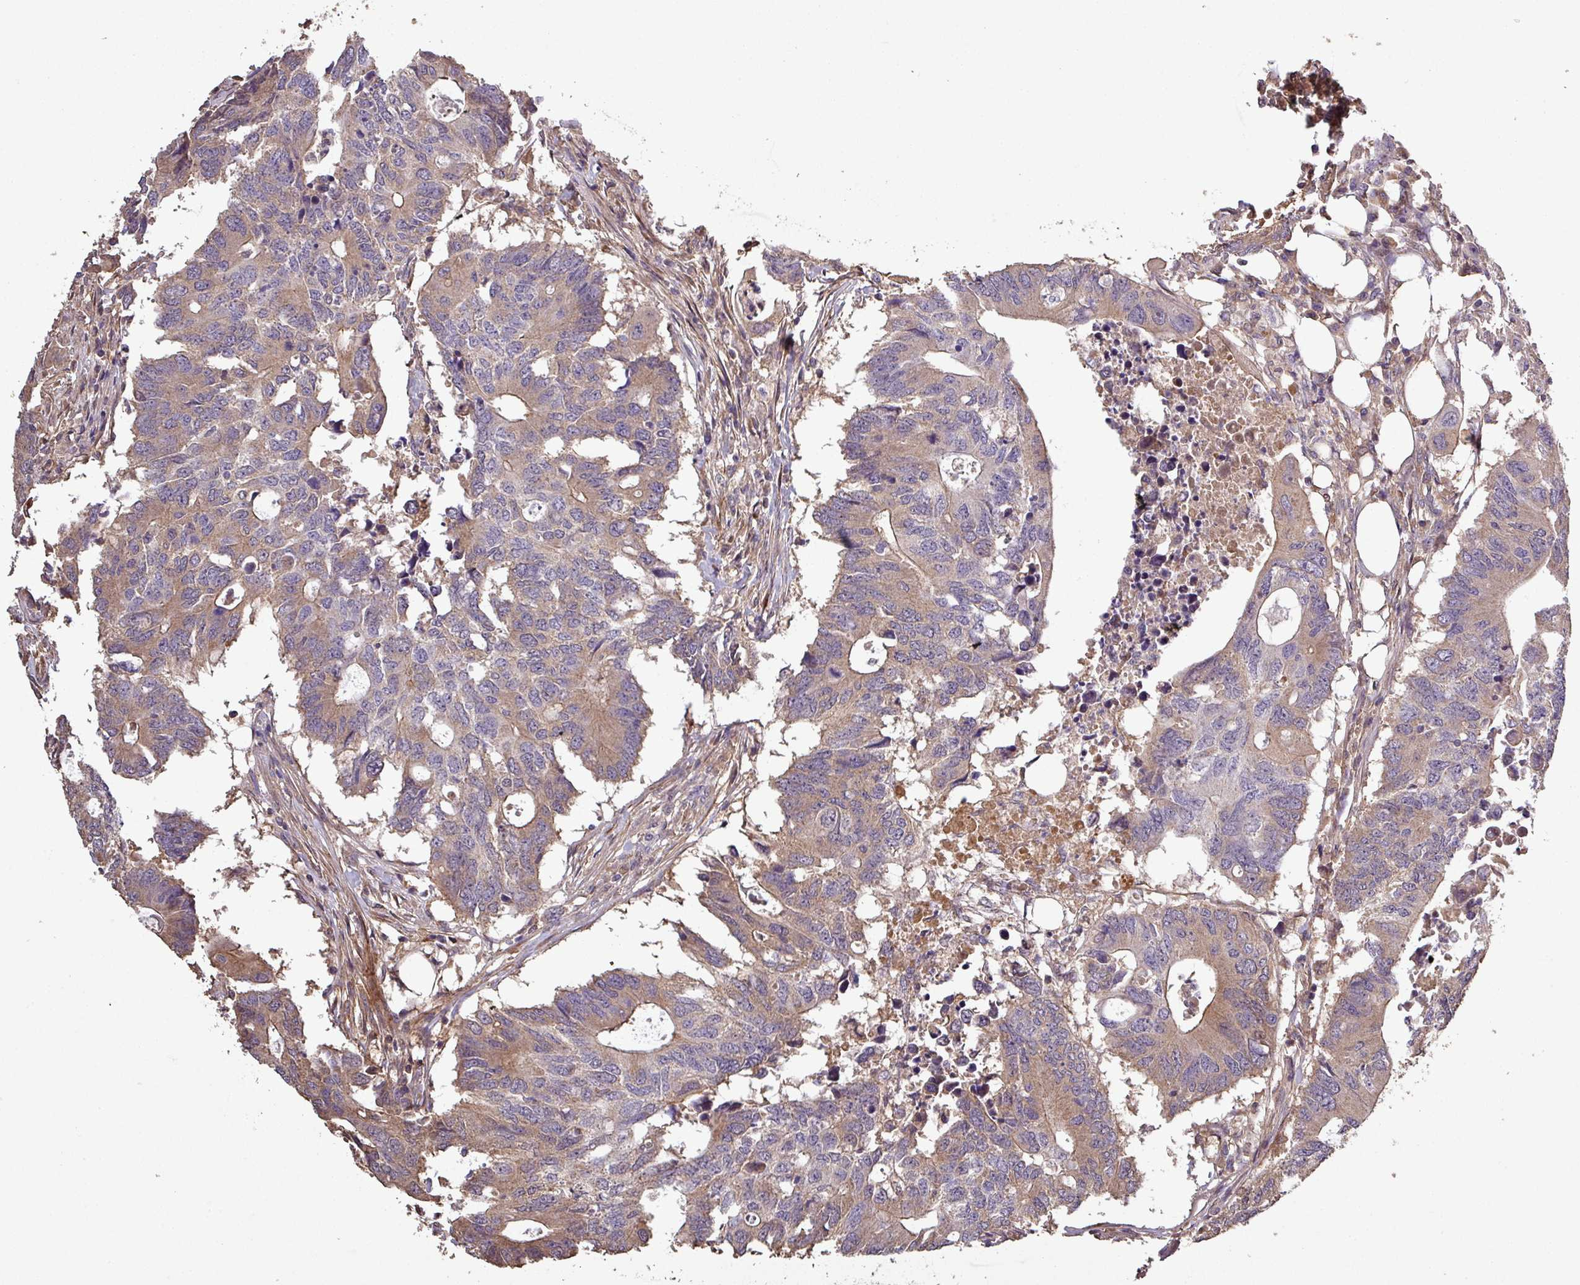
{"staining": {"intensity": "moderate", "quantity": ">75%", "location": "cytoplasmic/membranous"}, "tissue": "colorectal cancer", "cell_type": "Tumor cells", "image_type": "cancer", "snomed": [{"axis": "morphology", "description": "Adenocarcinoma, NOS"}, {"axis": "topography", "description": "Colon"}], "caption": "The photomicrograph exhibits a brown stain indicating the presence of a protein in the cytoplasmic/membranous of tumor cells in adenocarcinoma (colorectal).", "gene": "ISLR", "patient": {"sex": "male", "age": 71}}